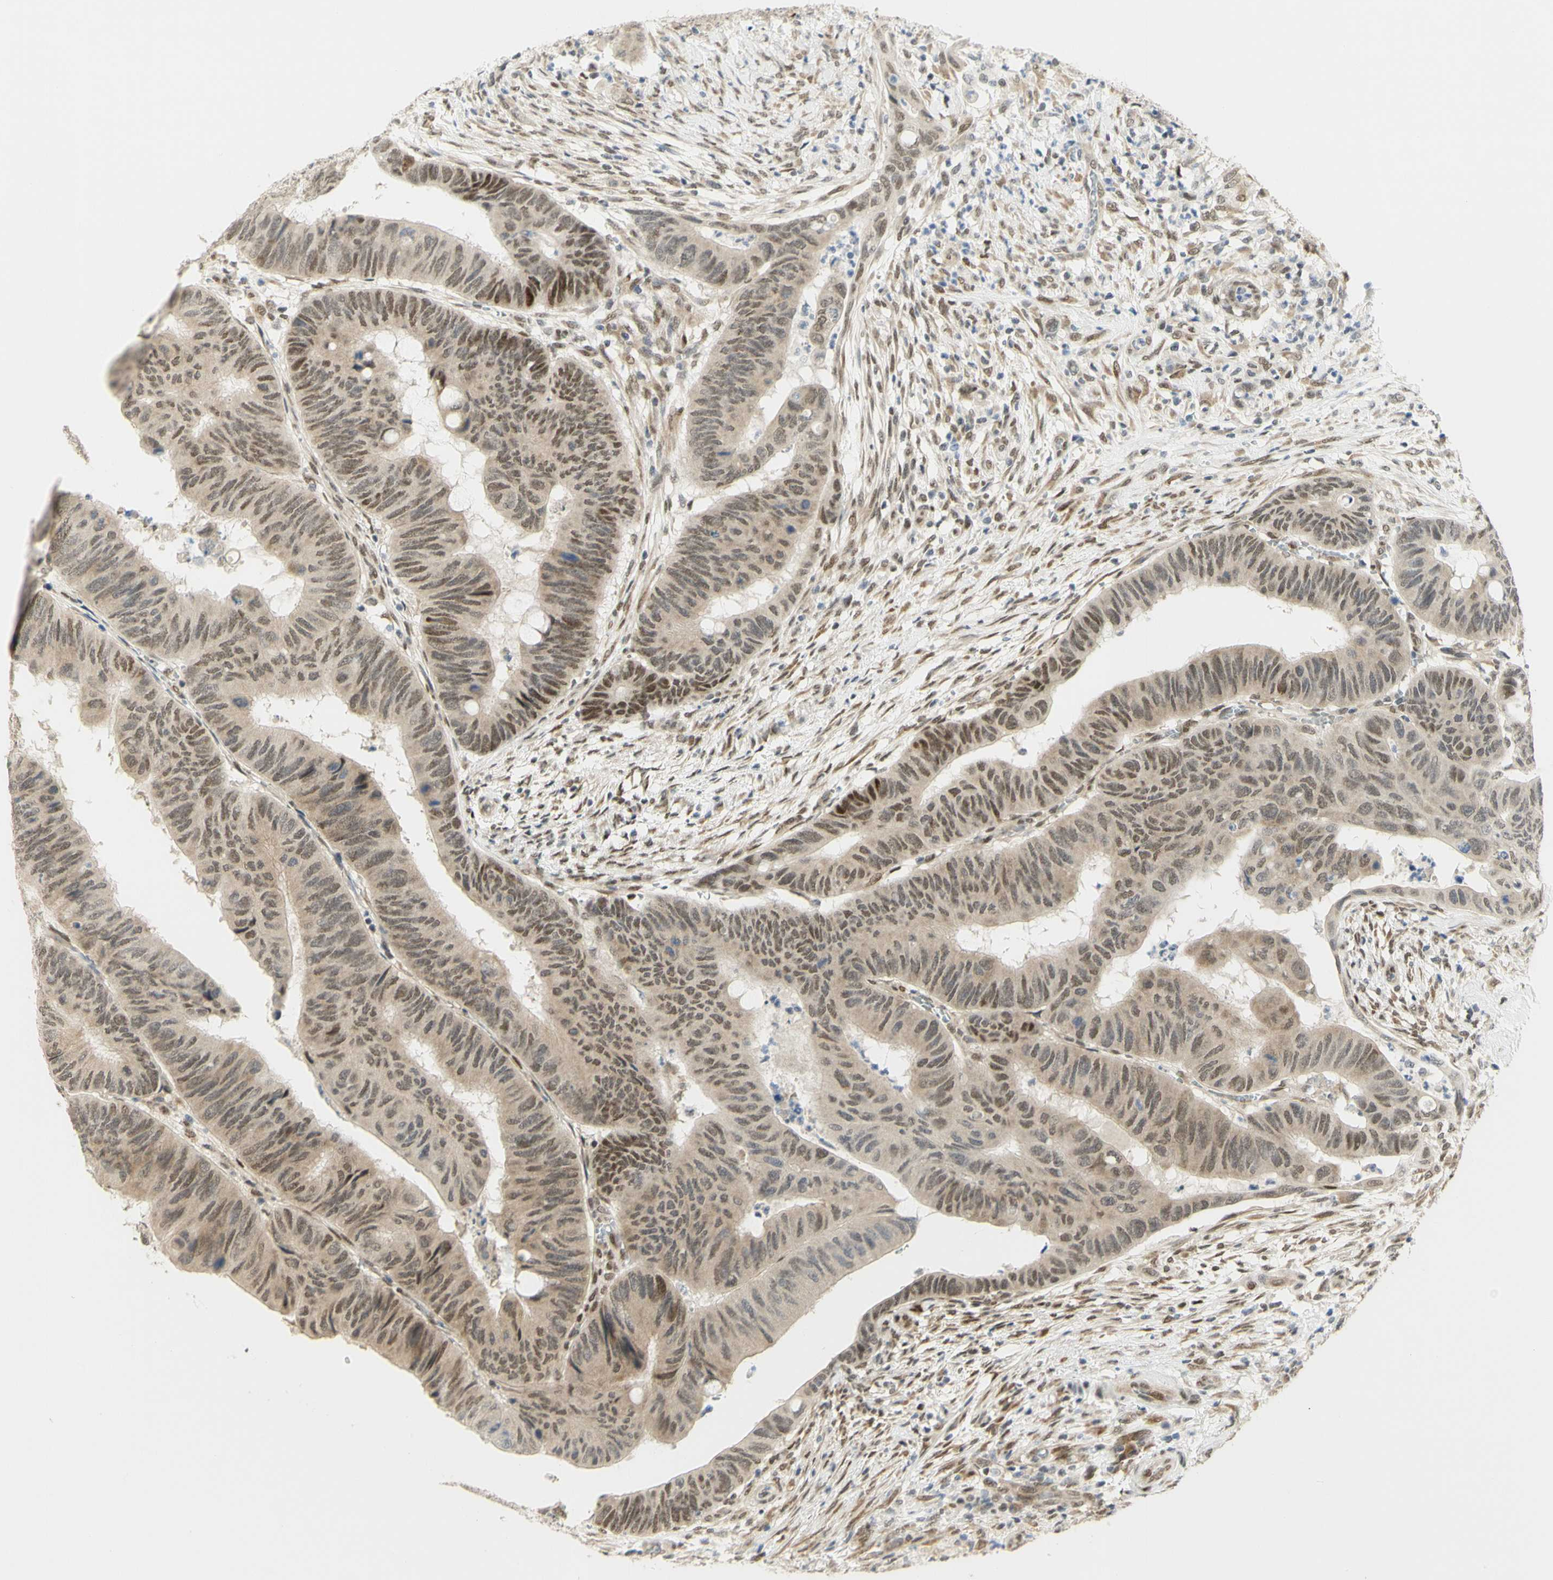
{"staining": {"intensity": "moderate", "quantity": ">75%", "location": "cytoplasmic/membranous,nuclear"}, "tissue": "colorectal cancer", "cell_type": "Tumor cells", "image_type": "cancer", "snomed": [{"axis": "morphology", "description": "Normal tissue, NOS"}, {"axis": "morphology", "description": "Adenocarcinoma, NOS"}, {"axis": "topography", "description": "Rectum"}, {"axis": "topography", "description": "Peripheral nerve tissue"}], "caption": "Immunohistochemical staining of human colorectal adenocarcinoma displays medium levels of moderate cytoplasmic/membranous and nuclear protein positivity in approximately >75% of tumor cells. Using DAB (3,3'-diaminobenzidine) (brown) and hematoxylin (blue) stains, captured at high magnification using brightfield microscopy.", "gene": "DDX1", "patient": {"sex": "male", "age": 92}}